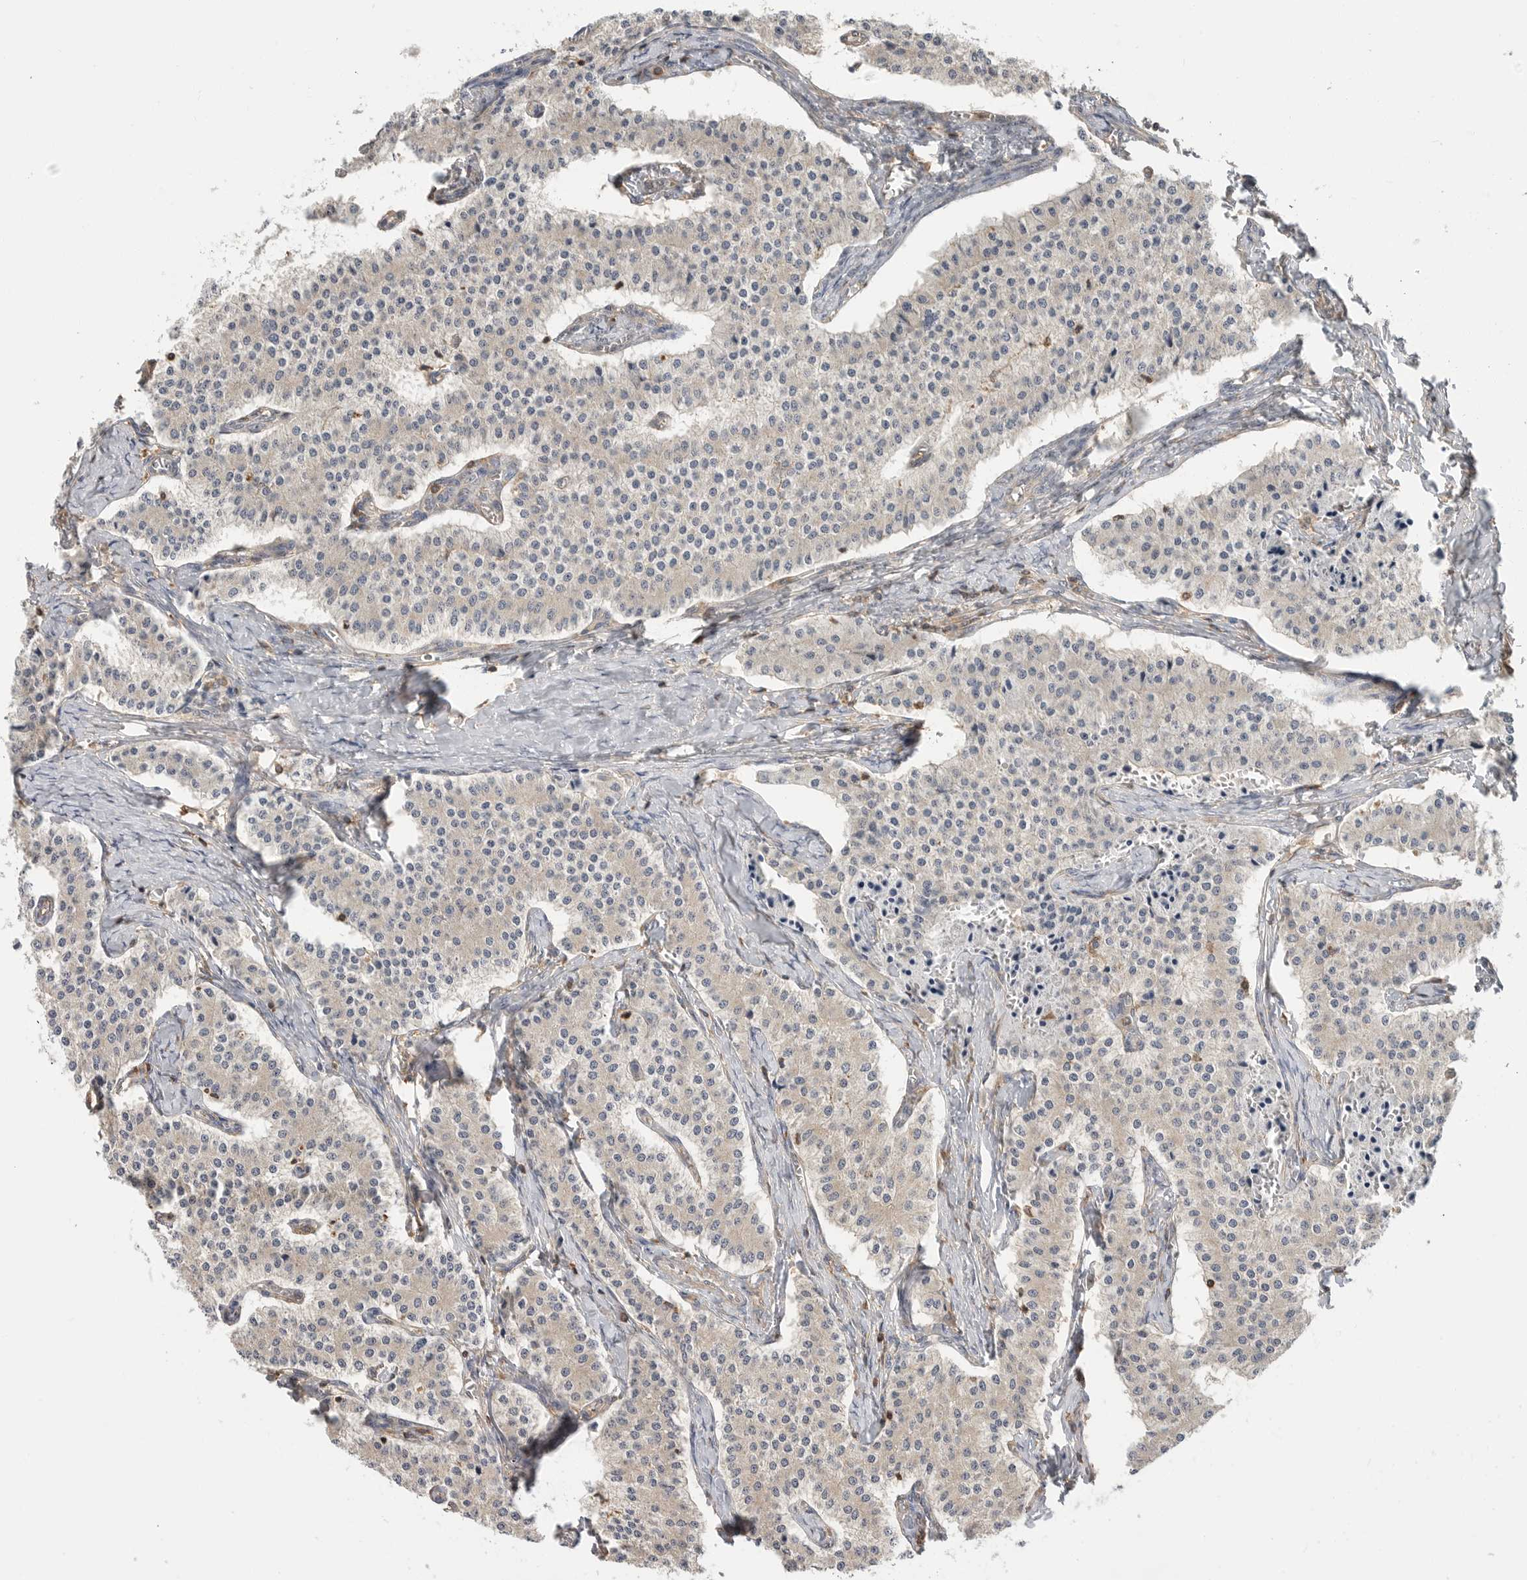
{"staining": {"intensity": "negative", "quantity": "none", "location": "none"}, "tissue": "carcinoid", "cell_type": "Tumor cells", "image_type": "cancer", "snomed": [{"axis": "morphology", "description": "Carcinoid, malignant, NOS"}, {"axis": "topography", "description": "Colon"}], "caption": "Immunohistochemistry (IHC) of malignant carcinoid displays no staining in tumor cells.", "gene": "TOP2A", "patient": {"sex": "female", "age": 52}}